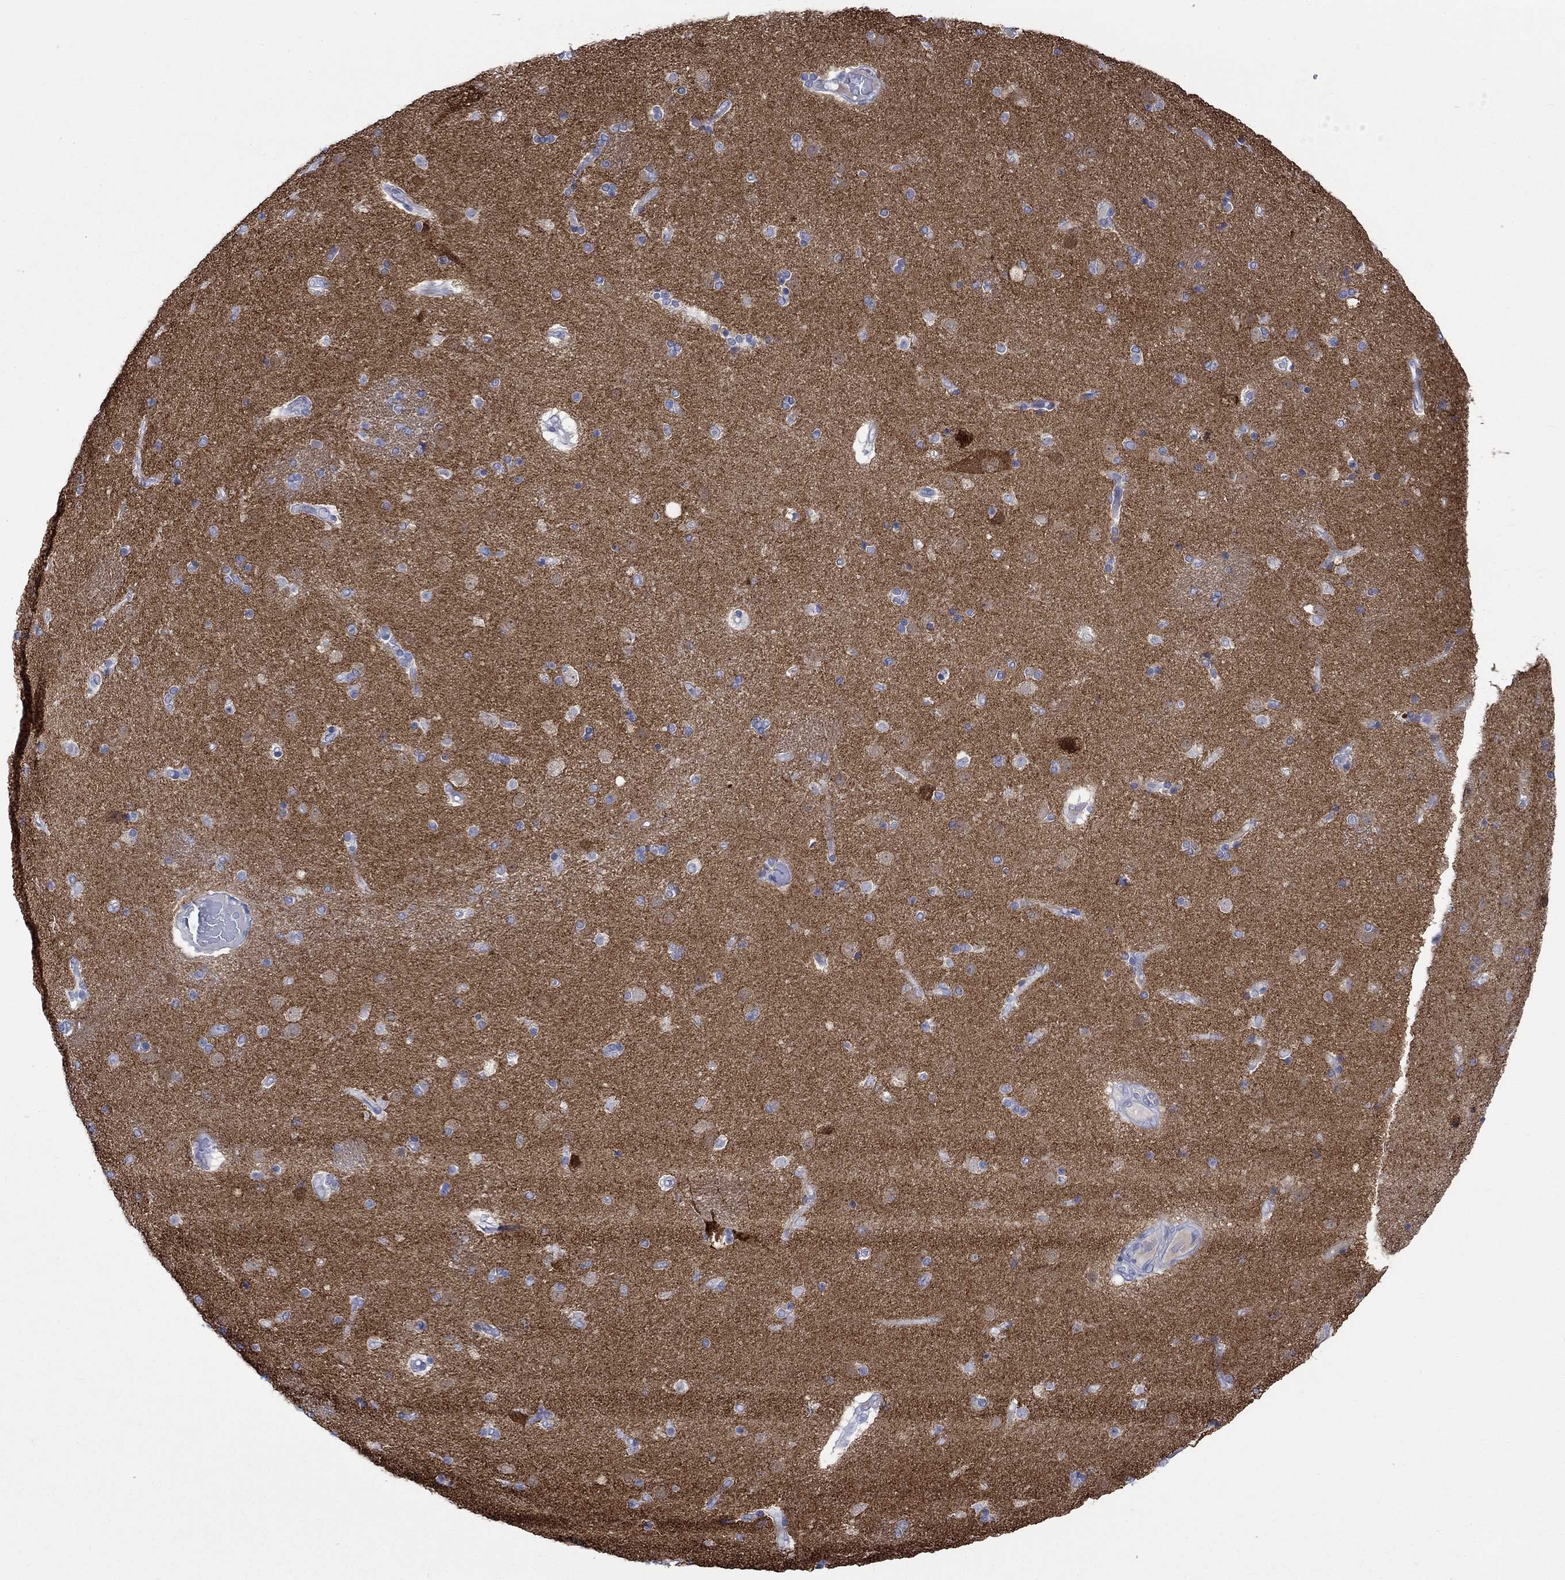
{"staining": {"intensity": "moderate", "quantity": "<25%", "location": "cytoplasmic/membranous"}, "tissue": "caudate", "cell_type": "Glial cells", "image_type": "normal", "snomed": [{"axis": "morphology", "description": "Normal tissue, NOS"}, {"axis": "topography", "description": "Lateral ventricle wall"}], "caption": "Immunohistochemistry (IHC) image of unremarkable human caudate stained for a protein (brown), which reveals low levels of moderate cytoplasmic/membranous expression in about <25% of glial cells.", "gene": "CPLX1", "patient": {"sex": "female", "age": 71}}